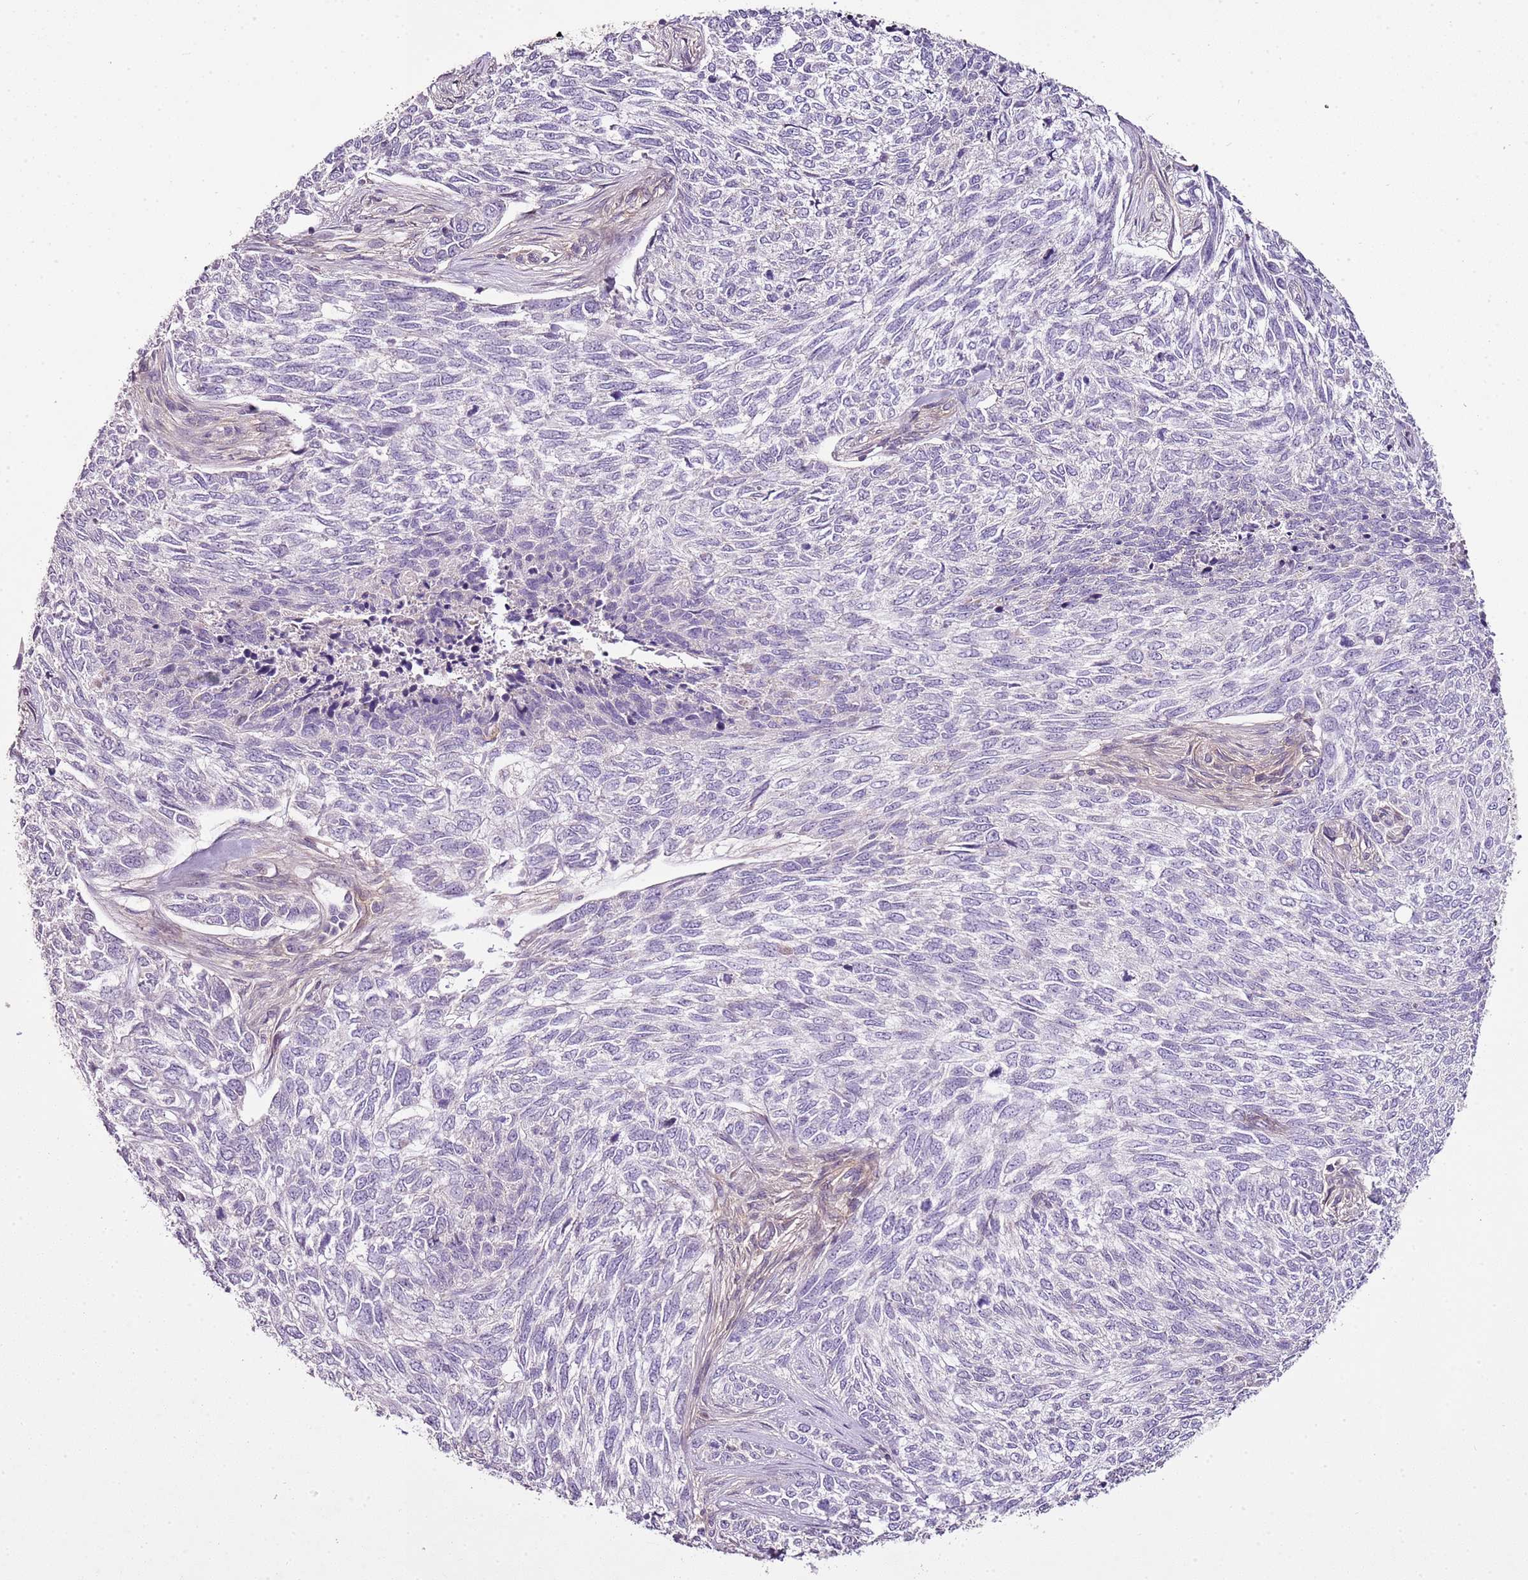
{"staining": {"intensity": "negative", "quantity": "none", "location": "none"}, "tissue": "skin cancer", "cell_type": "Tumor cells", "image_type": "cancer", "snomed": [{"axis": "morphology", "description": "Basal cell carcinoma"}, {"axis": "topography", "description": "Skin"}], "caption": "Immunohistochemical staining of skin basal cell carcinoma demonstrates no significant staining in tumor cells.", "gene": "CMKLR1", "patient": {"sex": "female", "age": 65}}